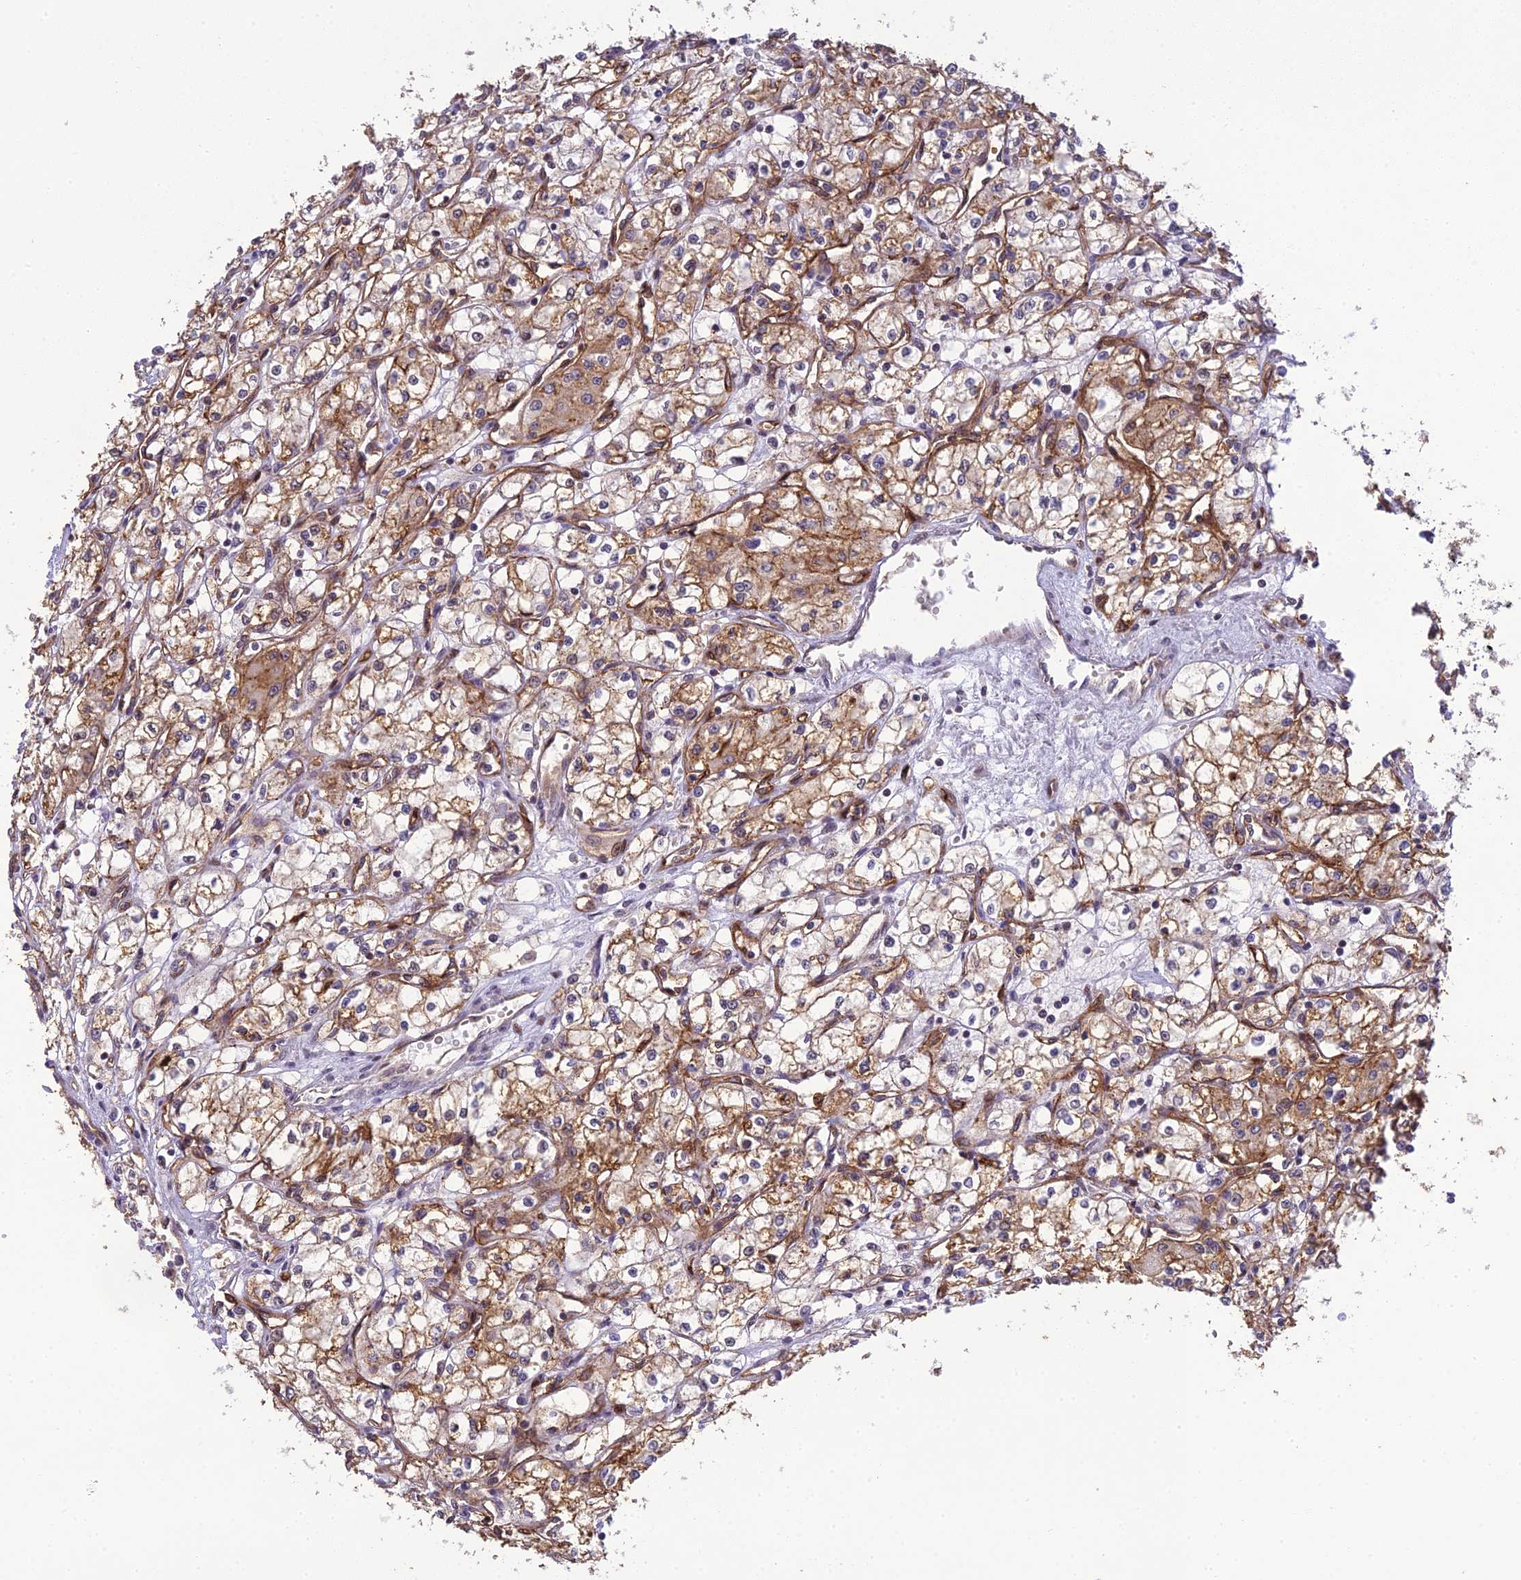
{"staining": {"intensity": "moderate", "quantity": ">75%", "location": "cytoplasmic/membranous"}, "tissue": "renal cancer", "cell_type": "Tumor cells", "image_type": "cancer", "snomed": [{"axis": "morphology", "description": "Adenocarcinoma, NOS"}, {"axis": "topography", "description": "Kidney"}], "caption": "IHC image of neoplastic tissue: renal adenocarcinoma stained using immunohistochemistry reveals medium levels of moderate protein expression localized specifically in the cytoplasmic/membranous of tumor cells, appearing as a cytoplasmic/membranous brown color.", "gene": "RANBP3", "patient": {"sex": "male", "age": 59}}